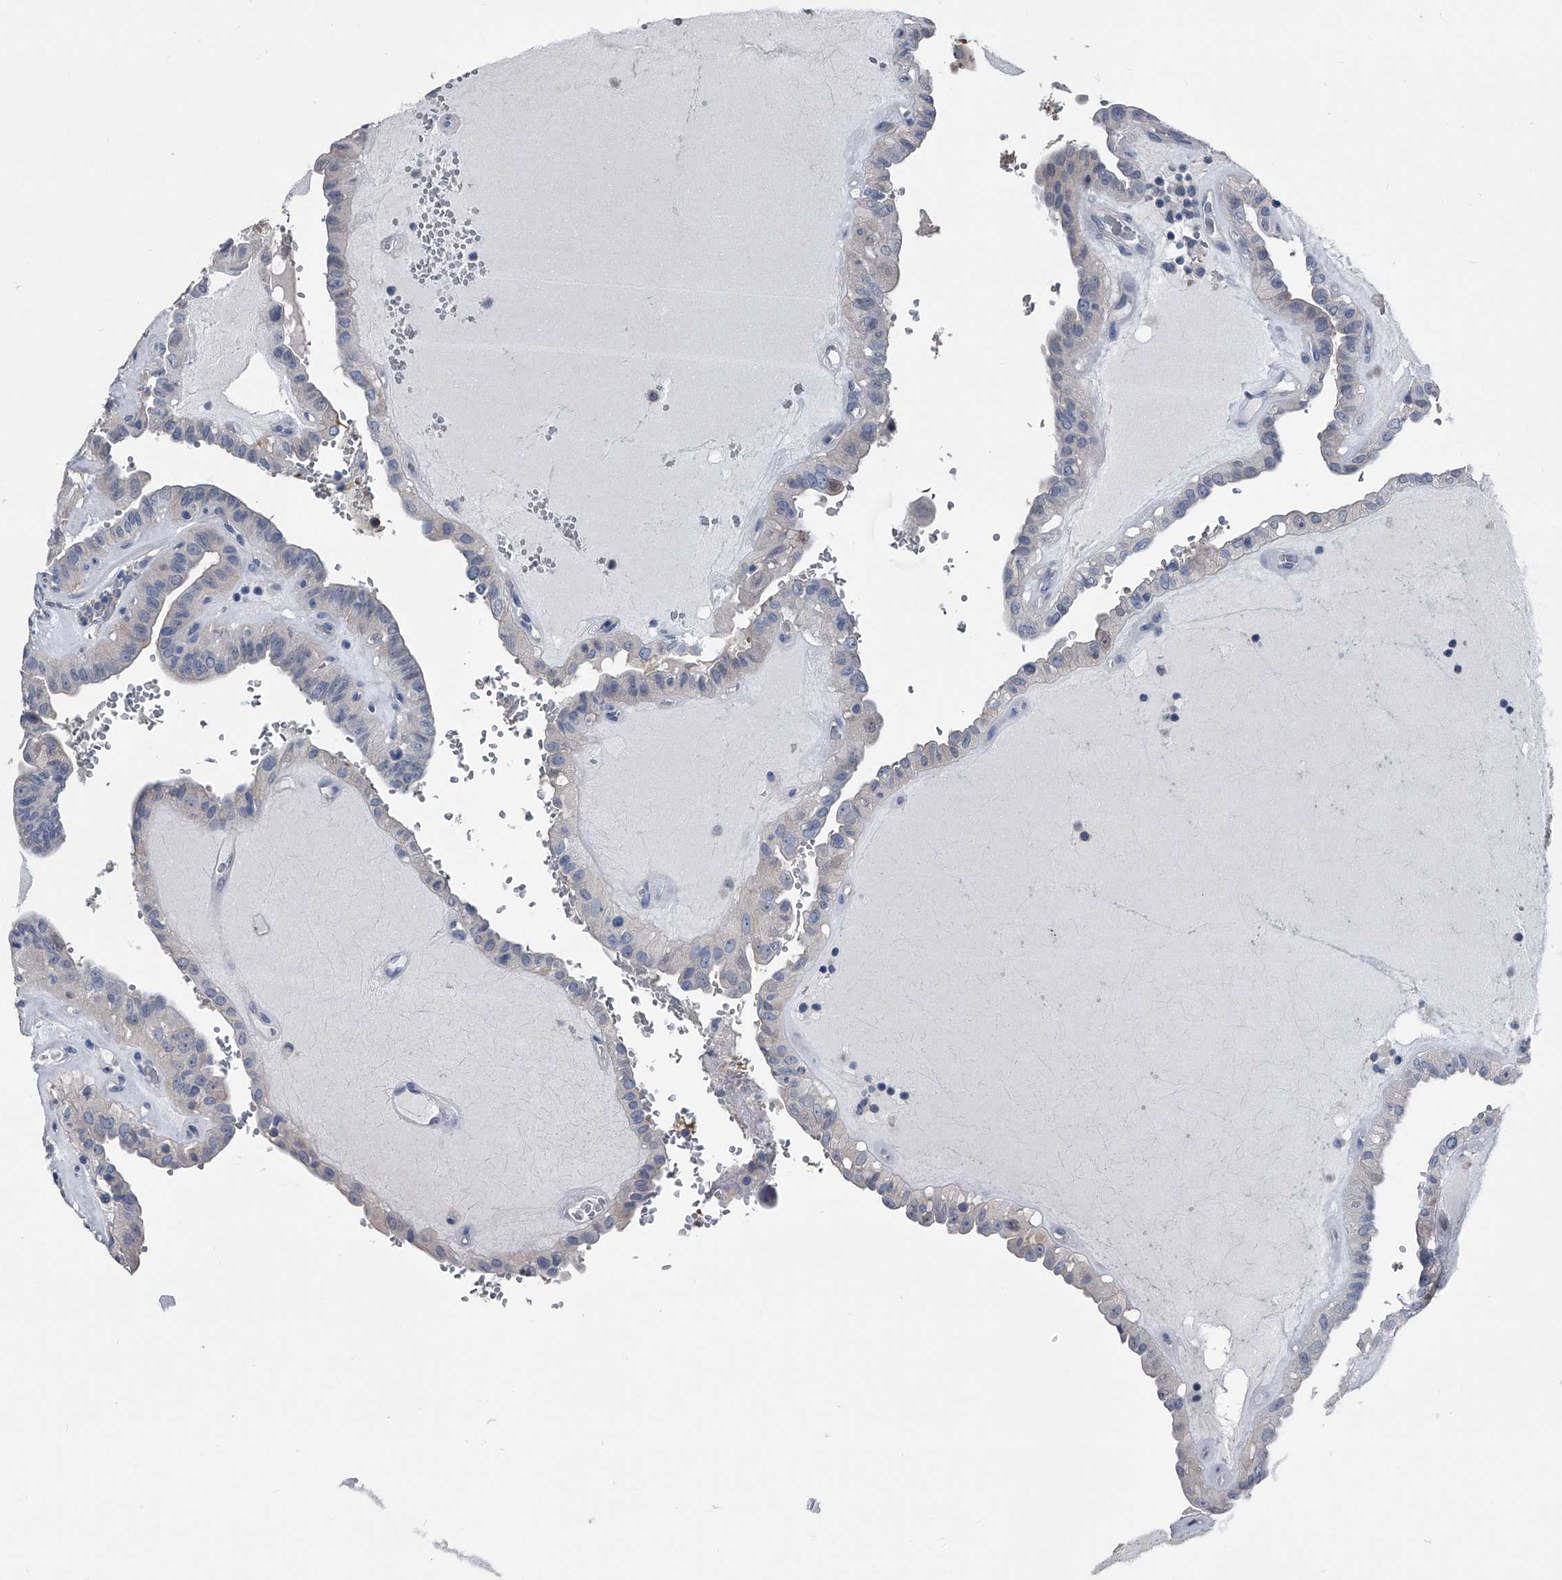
{"staining": {"intensity": "weak", "quantity": "25%-75%", "location": "cytoplasmic/membranous"}, "tissue": "thyroid cancer", "cell_type": "Tumor cells", "image_type": "cancer", "snomed": [{"axis": "morphology", "description": "Papillary adenocarcinoma, NOS"}, {"axis": "topography", "description": "Thyroid gland"}], "caption": "Thyroid cancer (papillary adenocarcinoma) tissue shows weak cytoplasmic/membranous staining in approximately 25%-75% of tumor cells The staining is performed using DAB (3,3'-diaminobenzidine) brown chromogen to label protein expression. The nuclei are counter-stained blue using hematoxylin.", "gene": "KIF13A", "patient": {"sex": "male", "age": 77}}